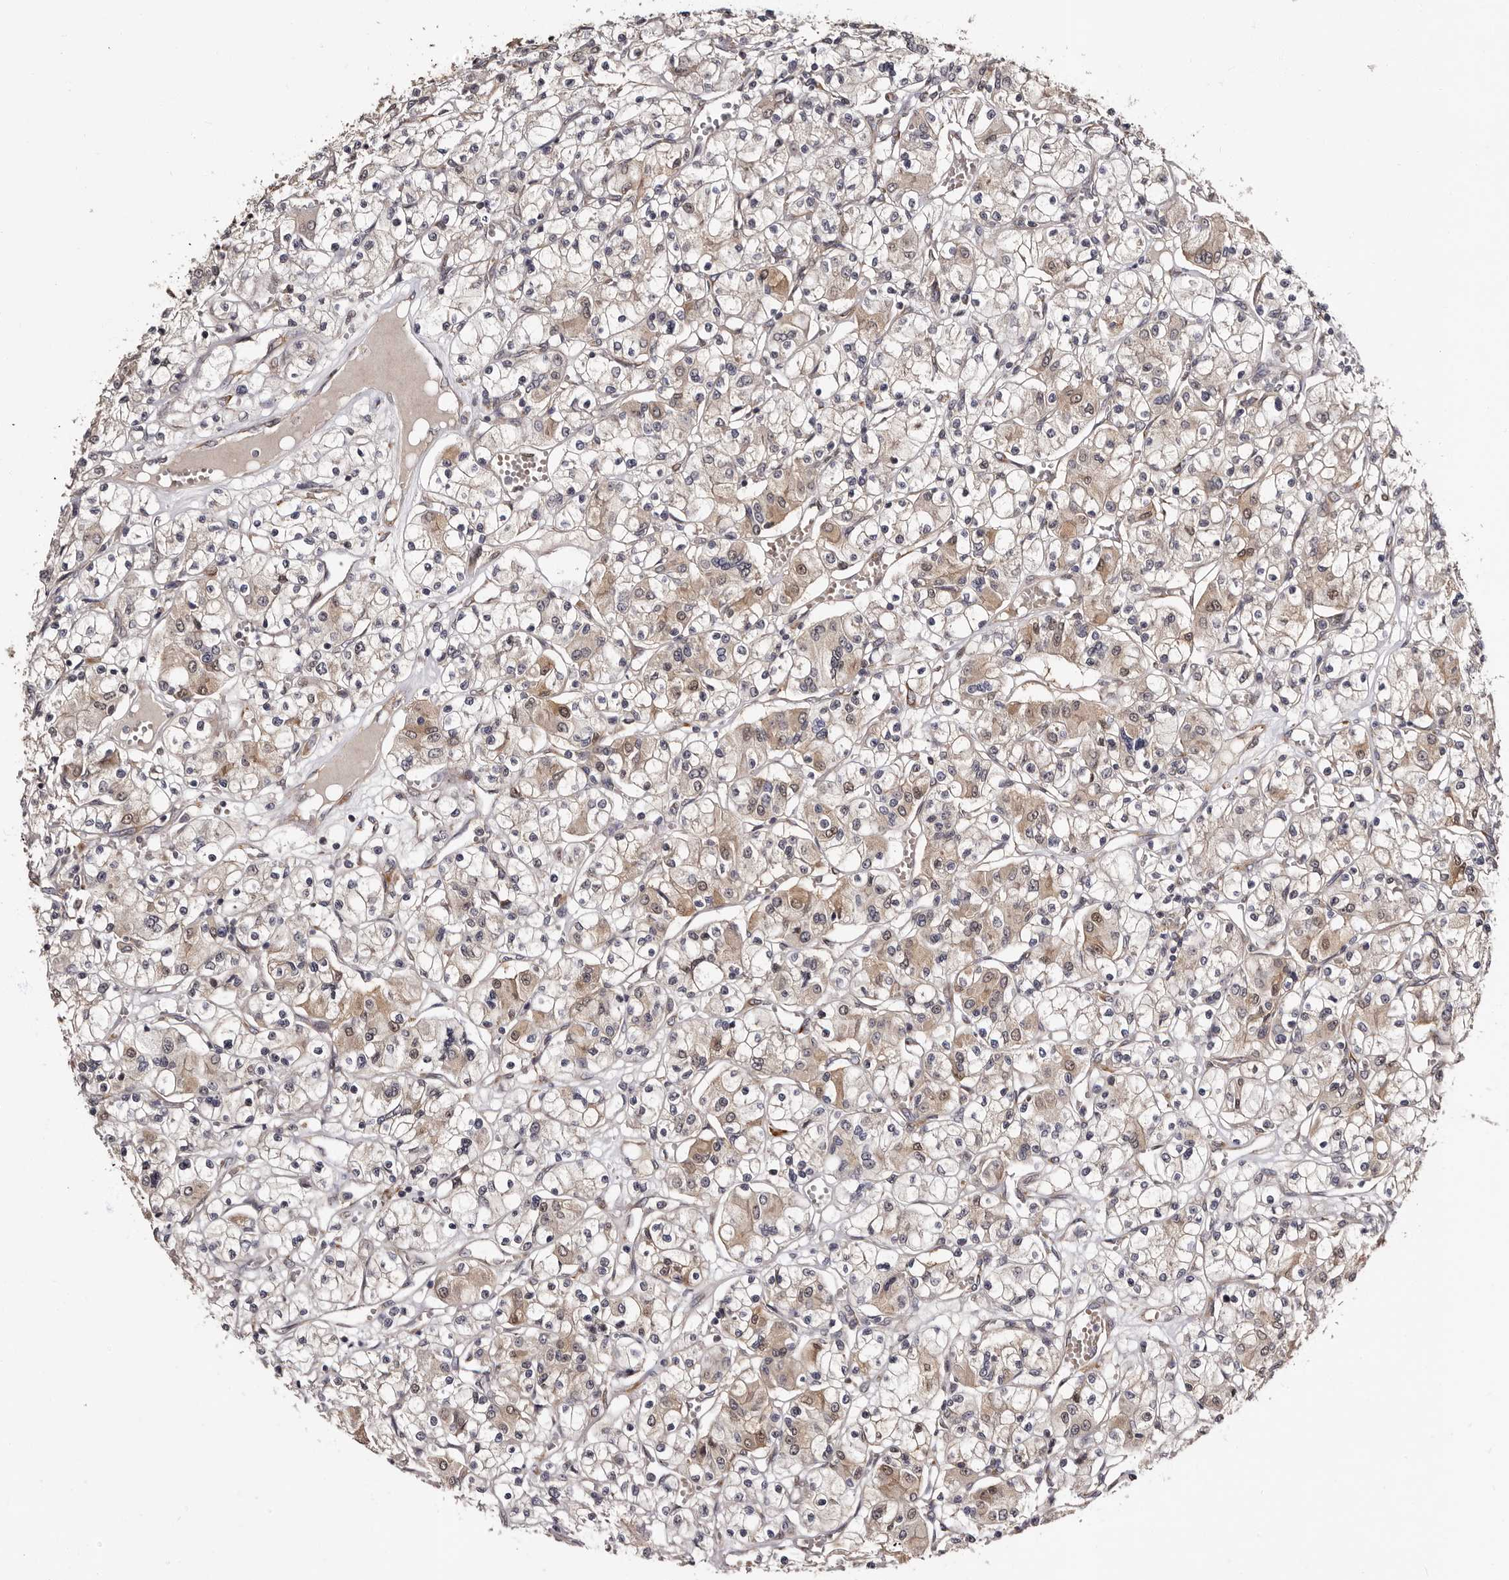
{"staining": {"intensity": "weak", "quantity": ">75%", "location": "cytoplasmic/membranous"}, "tissue": "renal cancer", "cell_type": "Tumor cells", "image_type": "cancer", "snomed": [{"axis": "morphology", "description": "Adenocarcinoma, NOS"}, {"axis": "topography", "description": "Kidney"}], "caption": "Protein staining by immunohistochemistry (IHC) demonstrates weak cytoplasmic/membranous staining in about >75% of tumor cells in renal cancer (adenocarcinoma).", "gene": "TBC1D22B", "patient": {"sex": "female", "age": 59}}